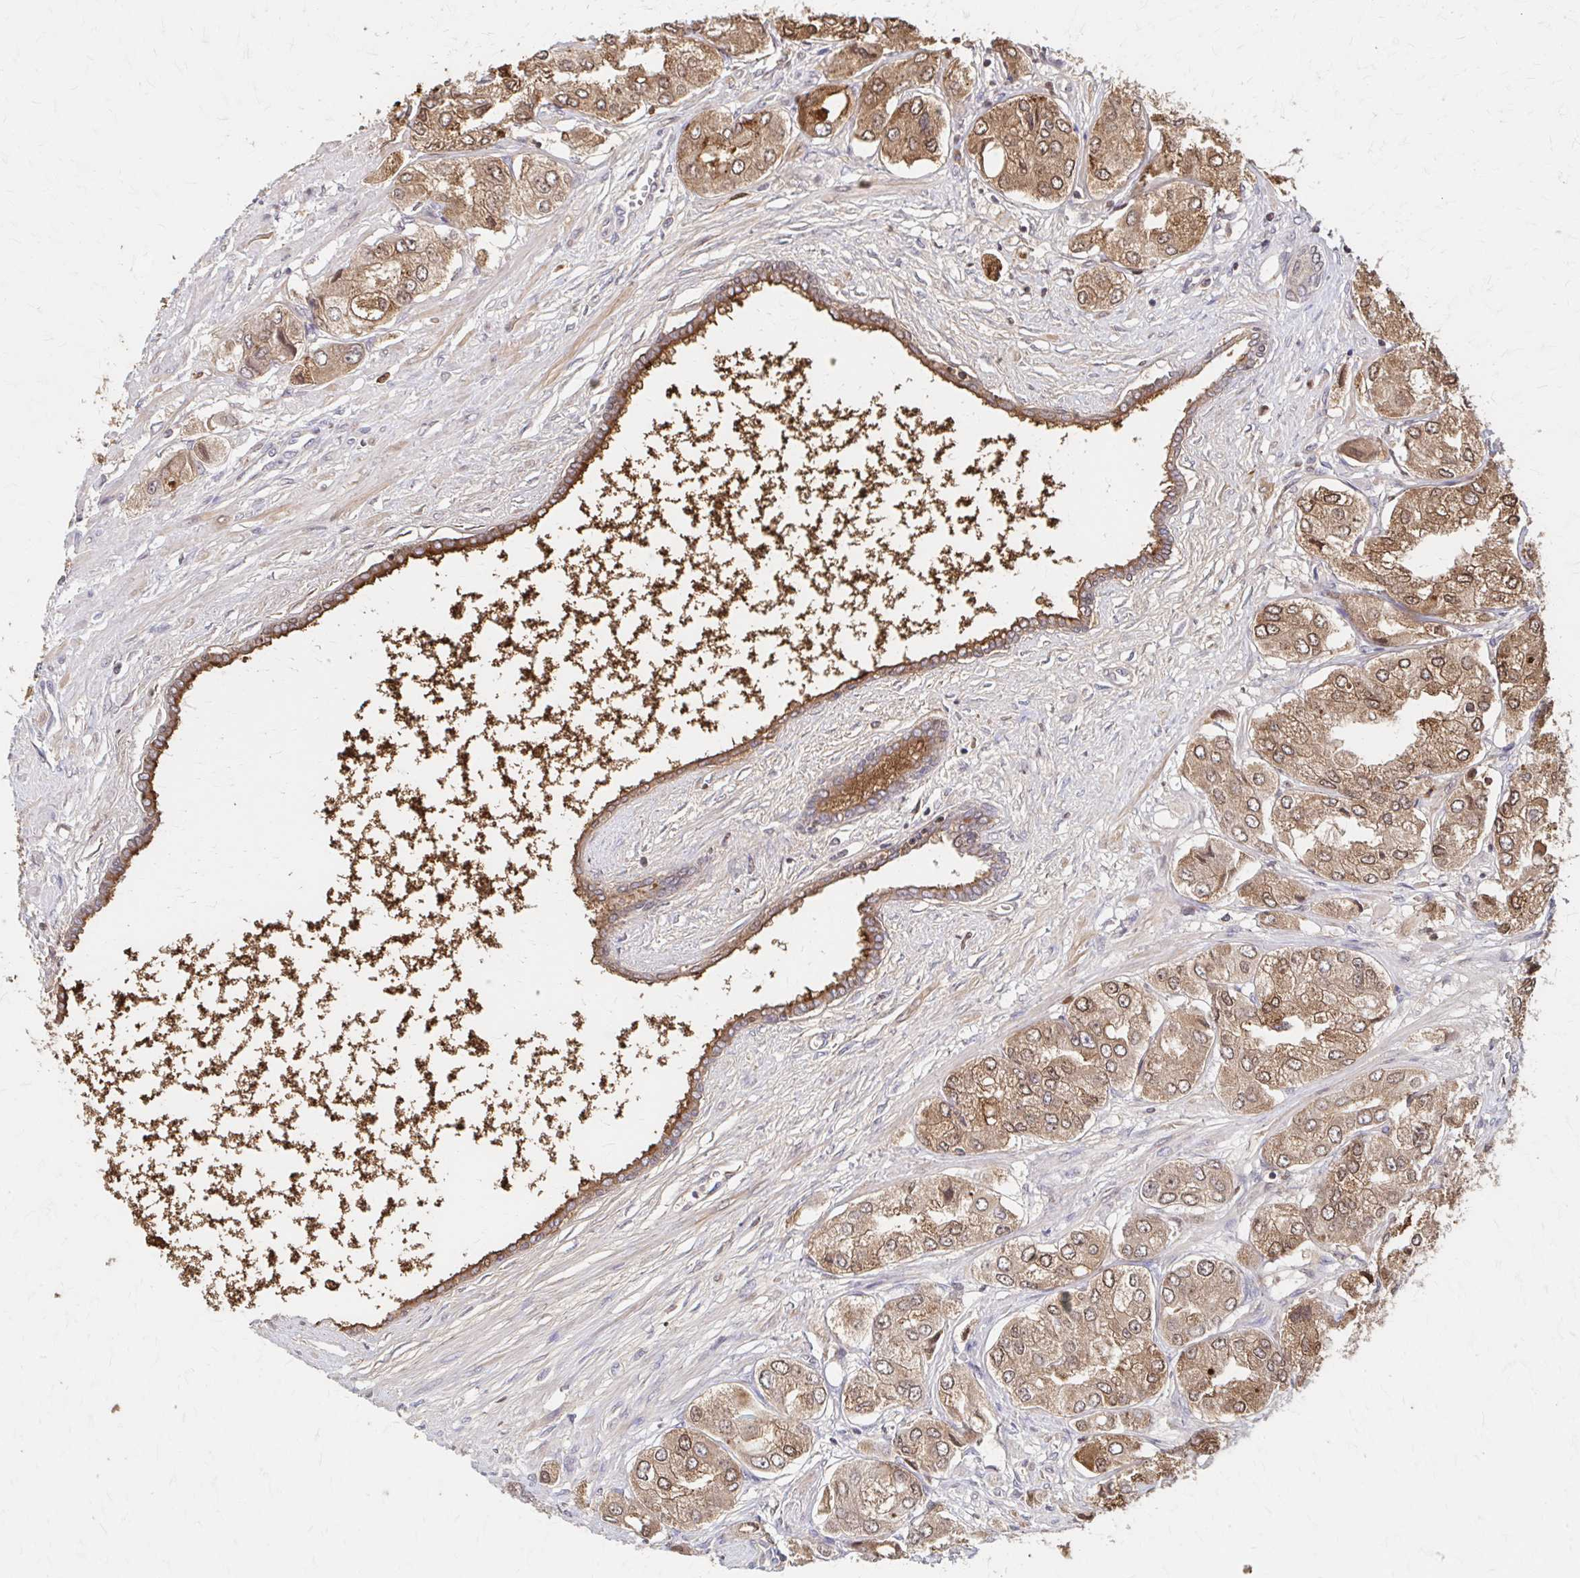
{"staining": {"intensity": "moderate", "quantity": ">75%", "location": "cytoplasmic/membranous,nuclear"}, "tissue": "prostate cancer", "cell_type": "Tumor cells", "image_type": "cancer", "snomed": [{"axis": "morphology", "description": "Adenocarcinoma, Low grade"}, {"axis": "topography", "description": "Prostate"}], "caption": "A medium amount of moderate cytoplasmic/membranous and nuclear staining is appreciated in about >75% of tumor cells in prostate low-grade adenocarcinoma tissue.", "gene": "AZGP1", "patient": {"sex": "male", "age": 69}}